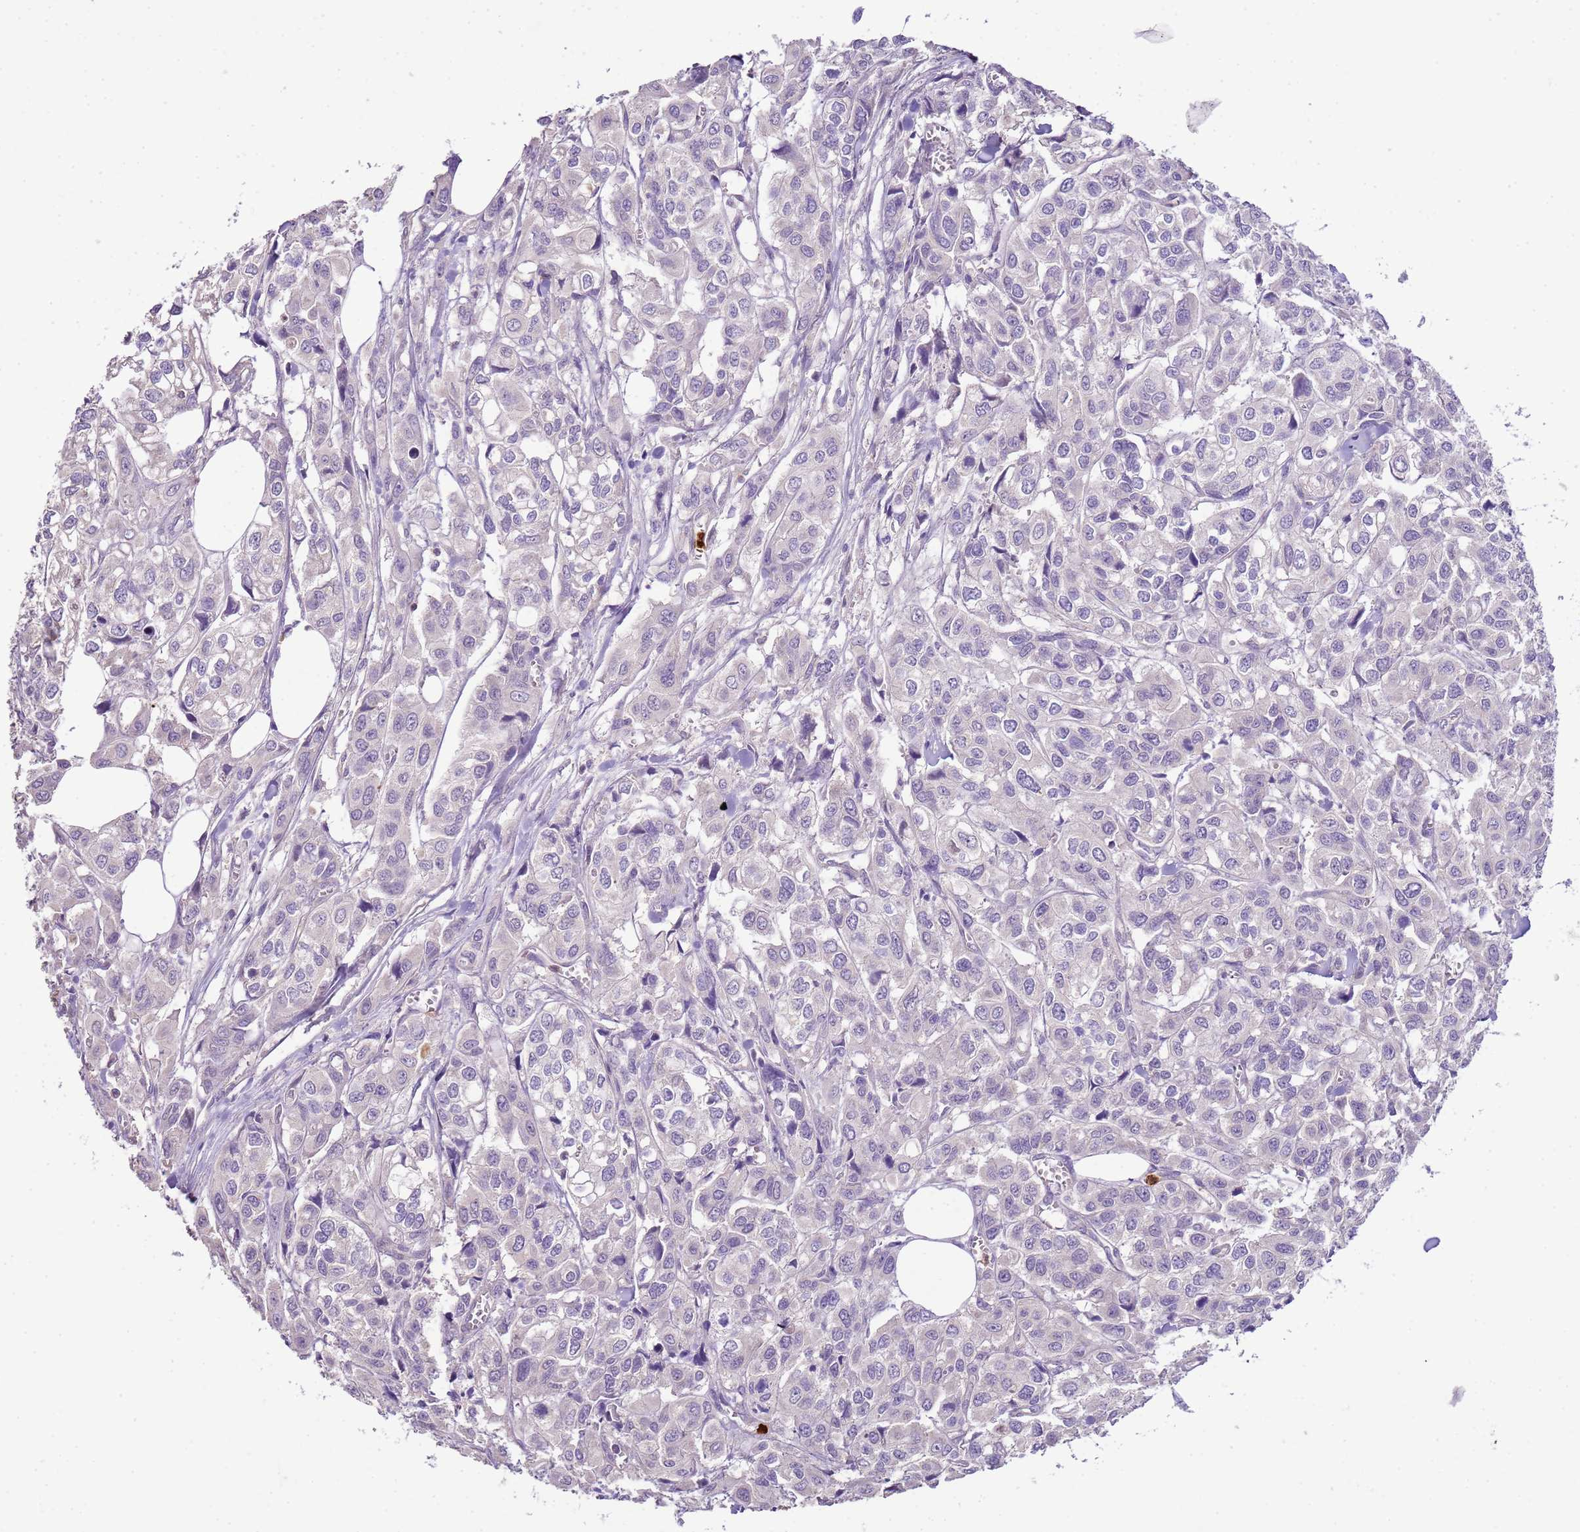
{"staining": {"intensity": "negative", "quantity": "none", "location": "none"}, "tissue": "urothelial cancer", "cell_type": "Tumor cells", "image_type": "cancer", "snomed": [{"axis": "morphology", "description": "Urothelial carcinoma, High grade"}, {"axis": "topography", "description": "Urinary bladder"}], "caption": "This micrograph is of urothelial carcinoma (high-grade) stained with immunohistochemistry (IHC) to label a protein in brown with the nuclei are counter-stained blue. There is no expression in tumor cells.", "gene": "IL2RG", "patient": {"sex": "male", "age": 67}}